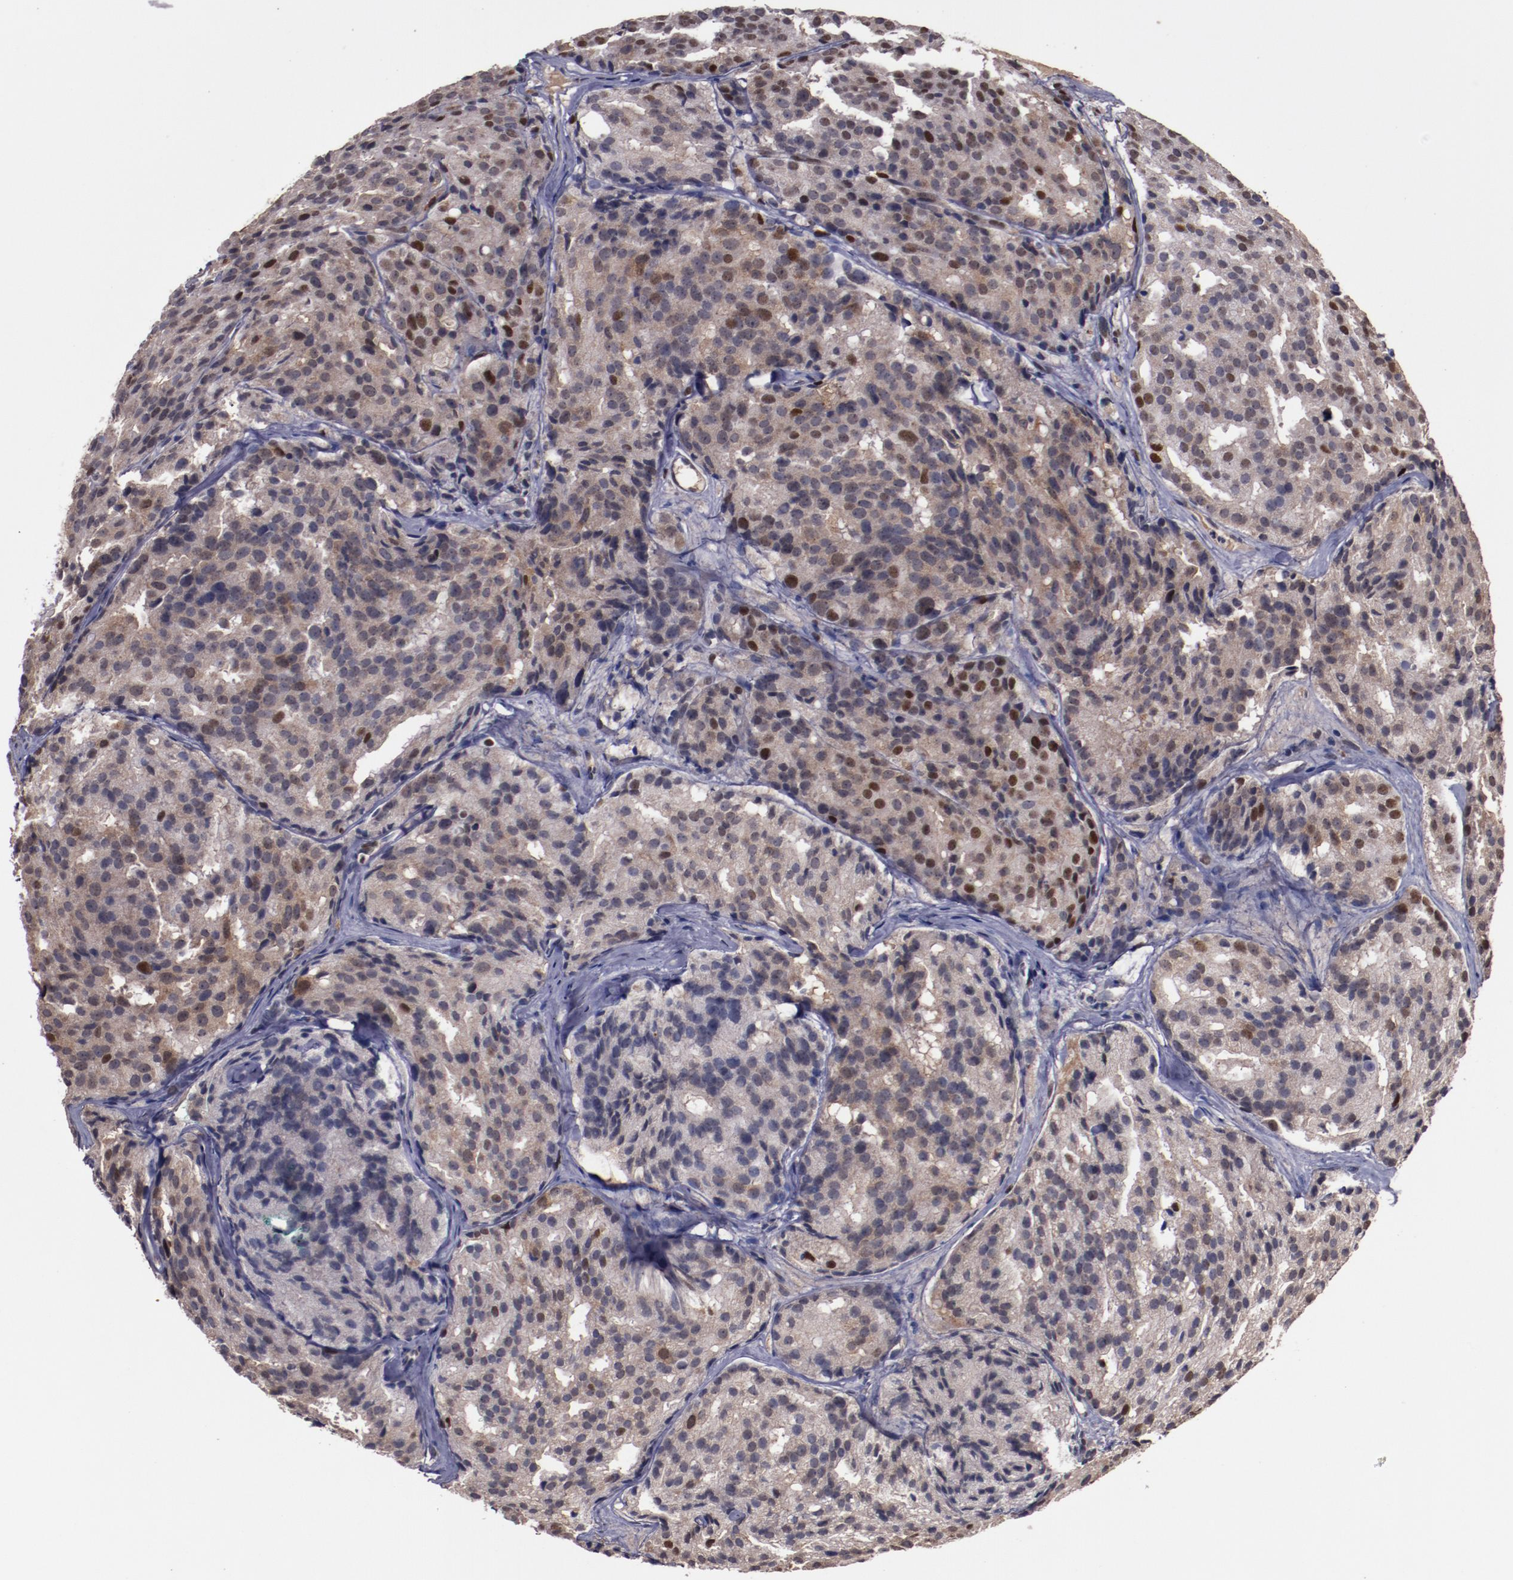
{"staining": {"intensity": "moderate", "quantity": "<25%", "location": "nuclear"}, "tissue": "prostate cancer", "cell_type": "Tumor cells", "image_type": "cancer", "snomed": [{"axis": "morphology", "description": "Adenocarcinoma, High grade"}, {"axis": "topography", "description": "Prostate"}], "caption": "Immunohistochemistry (IHC) (DAB (3,3'-diaminobenzidine)) staining of human high-grade adenocarcinoma (prostate) demonstrates moderate nuclear protein expression in about <25% of tumor cells.", "gene": "CHEK2", "patient": {"sex": "male", "age": 64}}